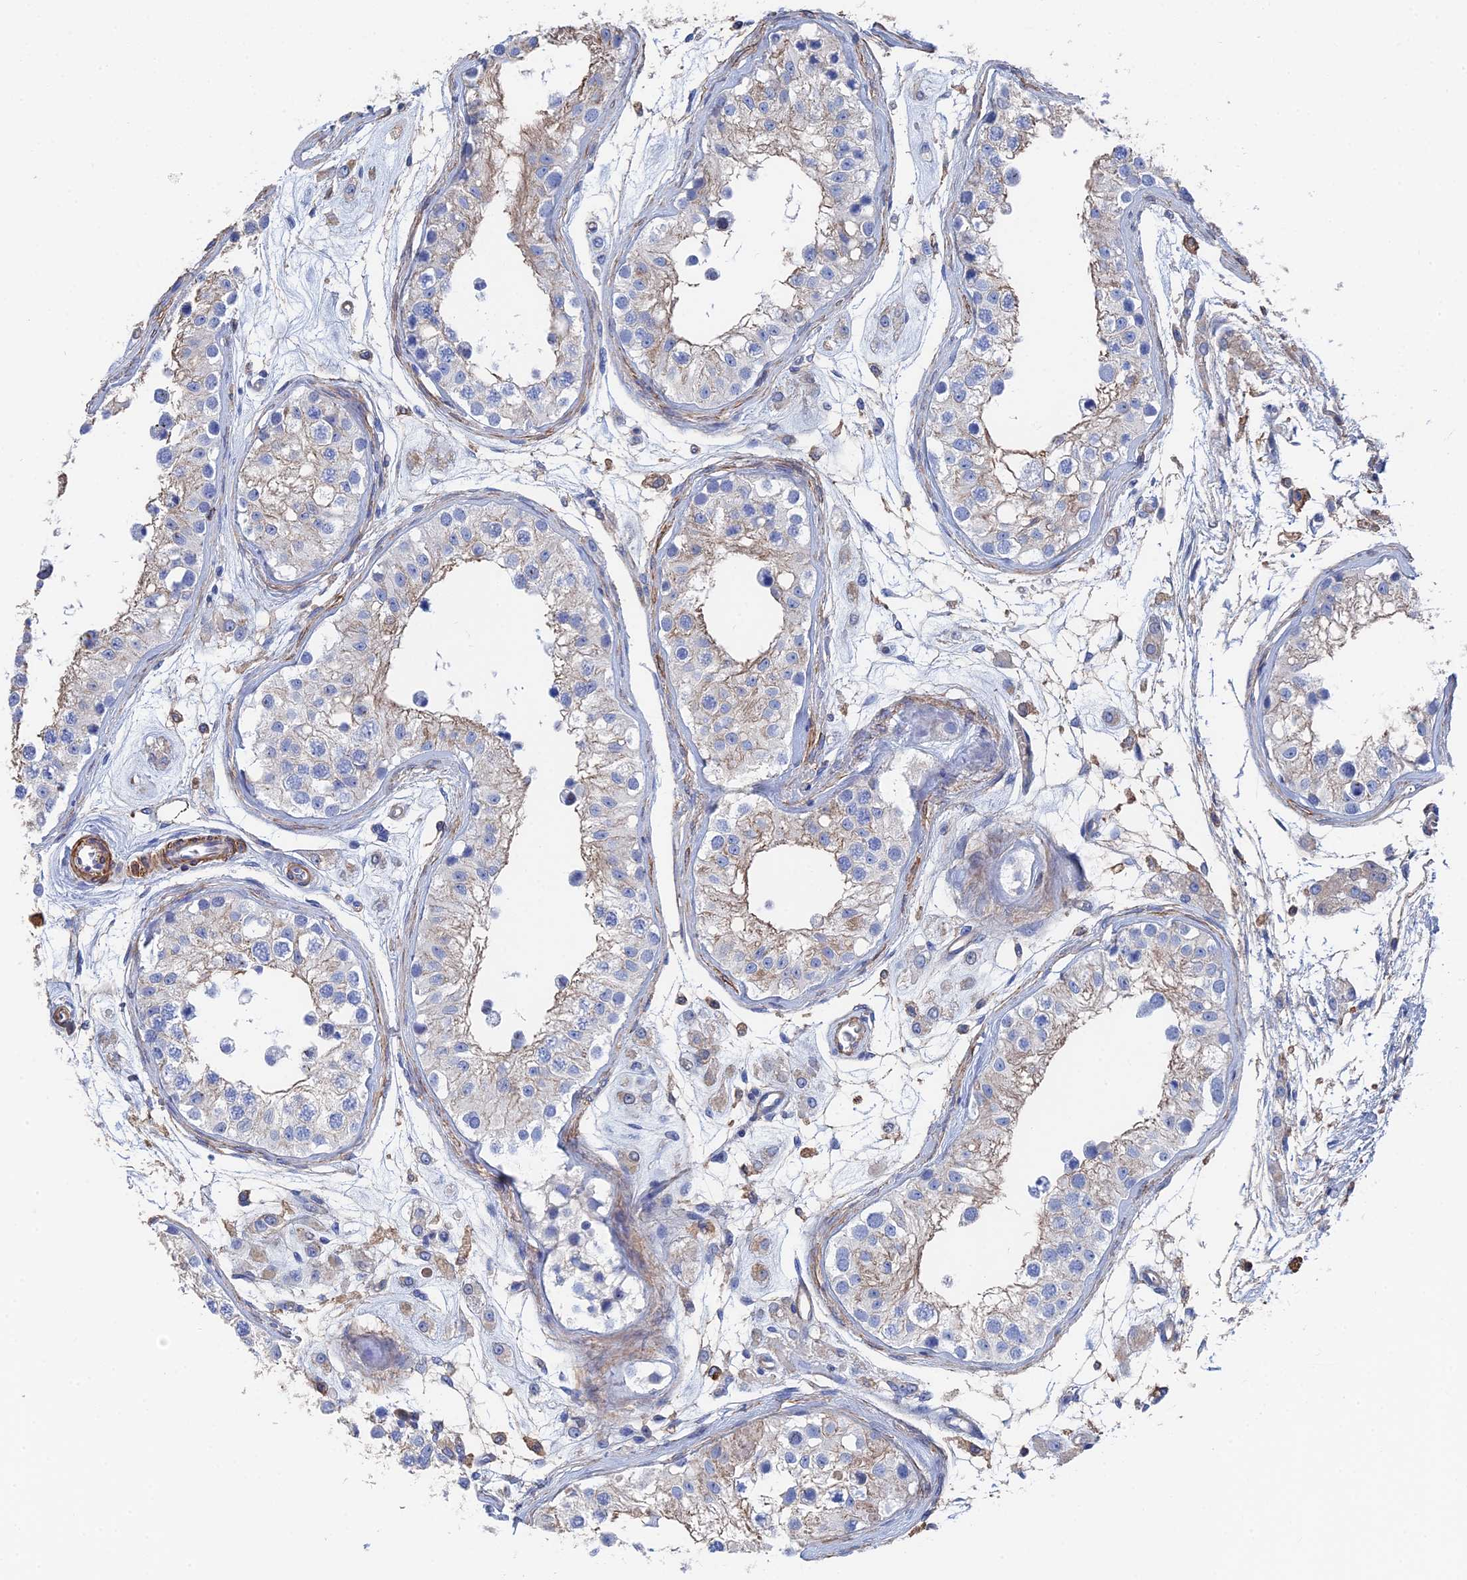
{"staining": {"intensity": "negative", "quantity": "none", "location": "none"}, "tissue": "testis", "cell_type": "Cells in seminiferous ducts", "image_type": "normal", "snomed": [{"axis": "morphology", "description": "Normal tissue, NOS"}, {"axis": "morphology", "description": "Adenocarcinoma, metastatic, NOS"}, {"axis": "topography", "description": "Testis"}], "caption": "High power microscopy histopathology image of an immunohistochemistry (IHC) photomicrograph of benign testis, revealing no significant positivity in cells in seminiferous ducts.", "gene": "STRA6", "patient": {"sex": "male", "age": 26}}